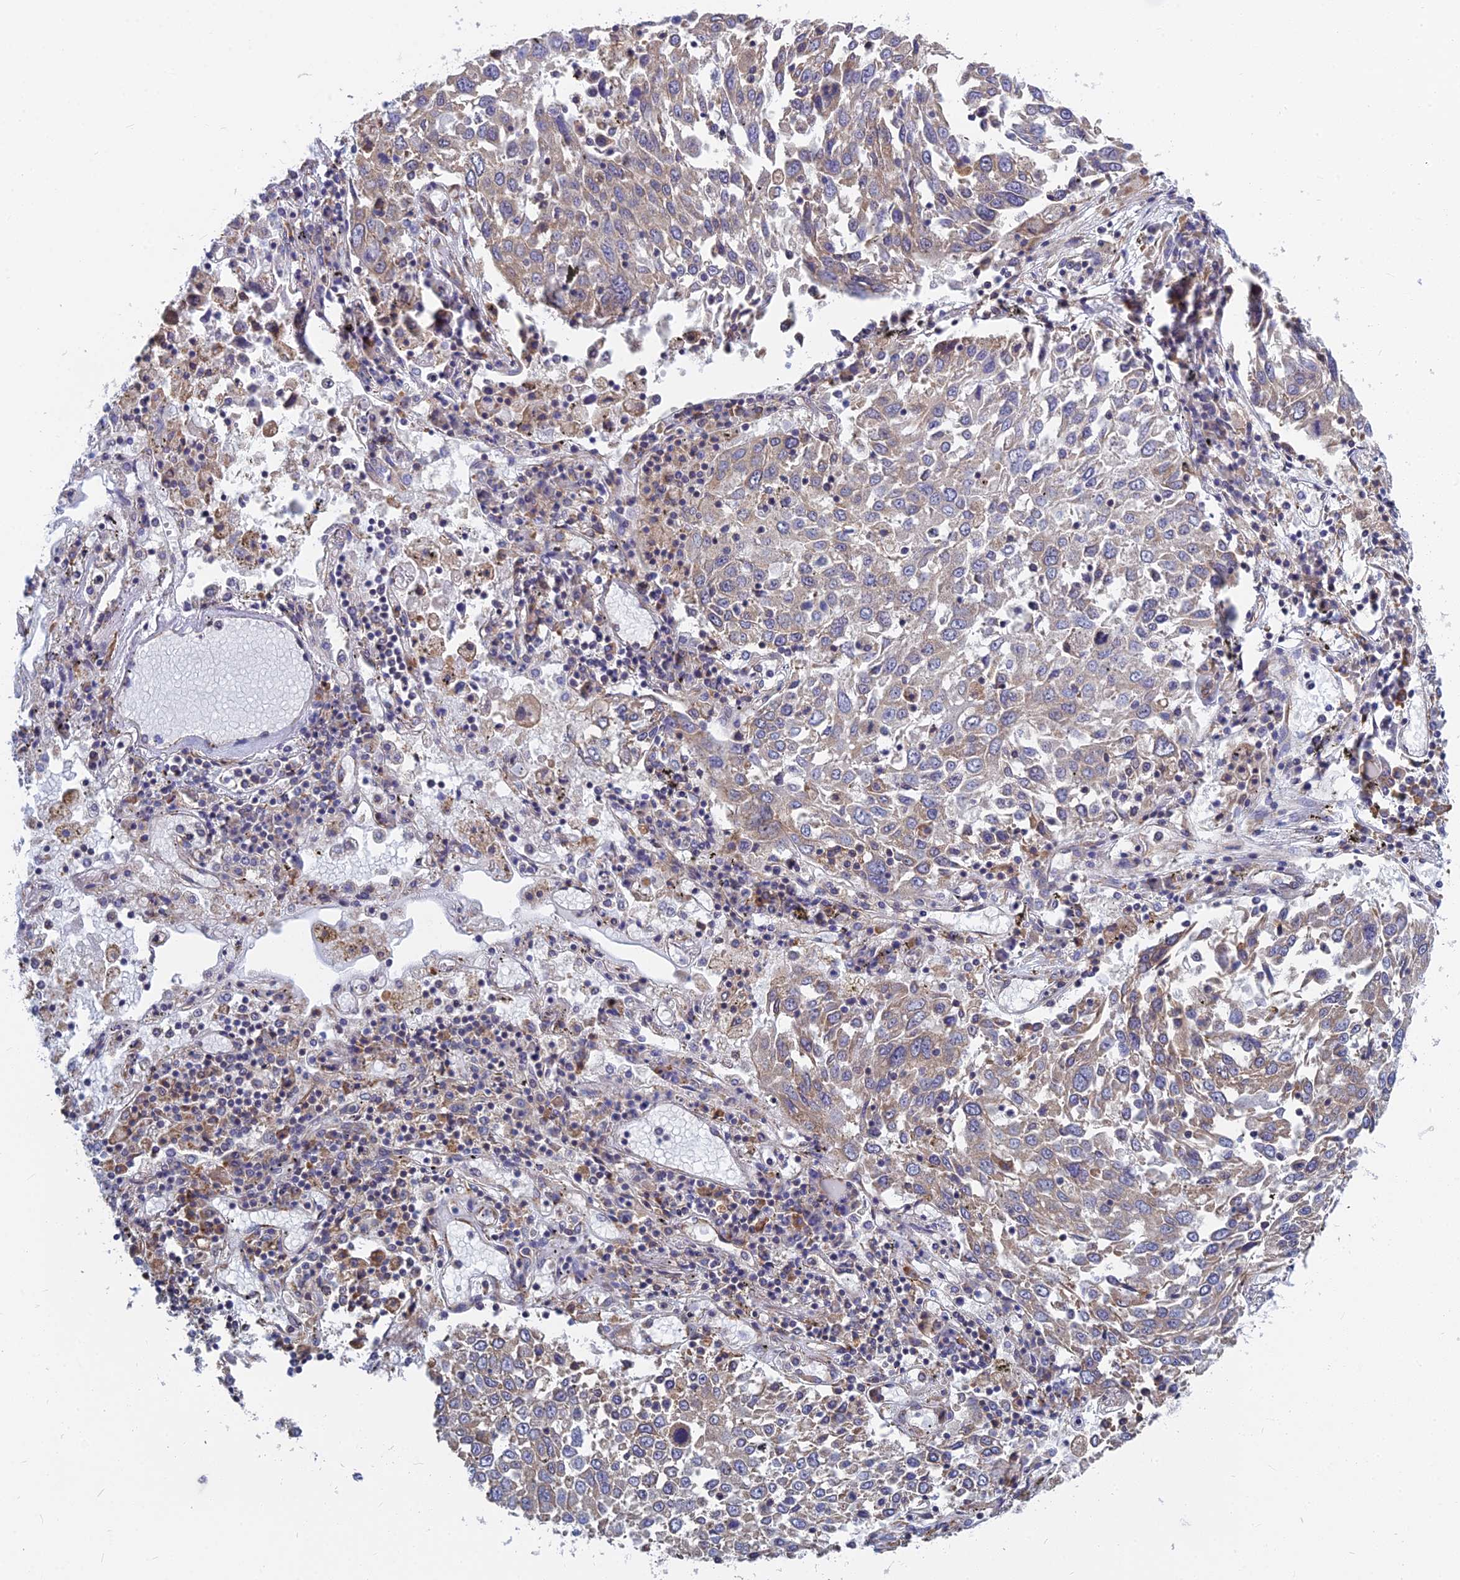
{"staining": {"intensity": "weak", "quantity": "<25%", "location": "cytoplasmic/membranous"}, "tissue": "lung cancer", "cell_type": "Tumor cells", "image_type": "cancer", "snomed": [{"axis": "morphology", "description": "Squamous cell carcinoma, NOS"}, {"axis": "topography", "description": "Lung"}], "caption": "Immunohistochemistry (IHC) histopathology image of lung cancer (squamous cell carcinoma) stained for a protein (brown), which demonstrates no staining in tumor cells.", "gene": "KIAA1143", "patient": {"sex": "male", "age": 65}}